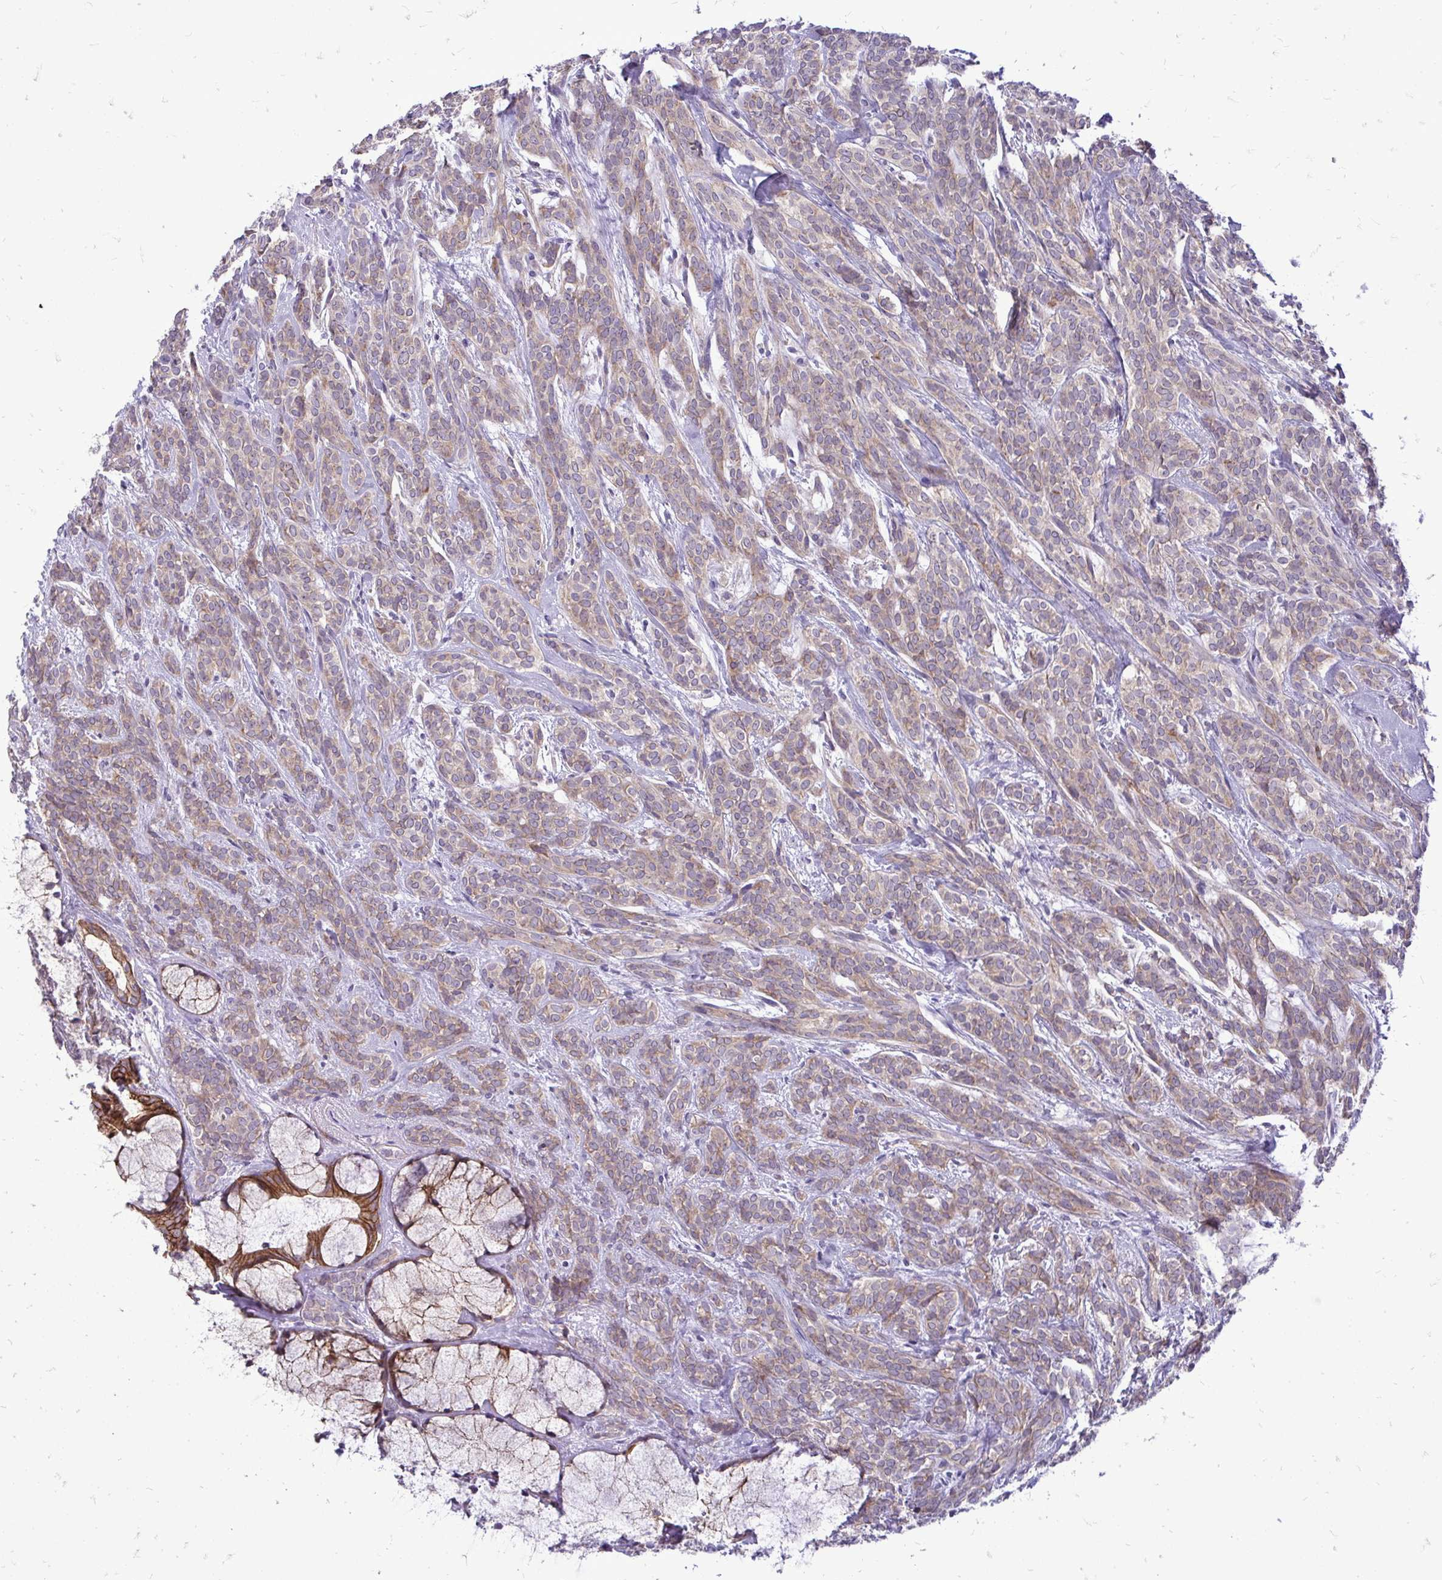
{"staining": {"intensity": "weak", "quantity": "25%-75%", "location": "cytoplasmic/membranous"}, "tissue": "head and neck cancer", "cell_type": "Tumor cells", "image_type": "cancer", "snomed": [{"axis": "morphology", "description": "Adenocarcinoma, NOS"}, {"axis": "topography", "description": "Head-Neck"}], "caption": "Head and neck adenocarcinoma stained with immunohistochemistry exhibits weak cytoplasmic/membranous staining in about 25%-75% of tumor cells. The staining was performed using DAB (3,3'-diaminobenzidine) to visualize the protein expression in brown, while the nuclei were stained in blue with hematoxylin (Magnification: 20x).", "gene": "SPTBN2", "patient": {"sex": "female", "age": 57}}